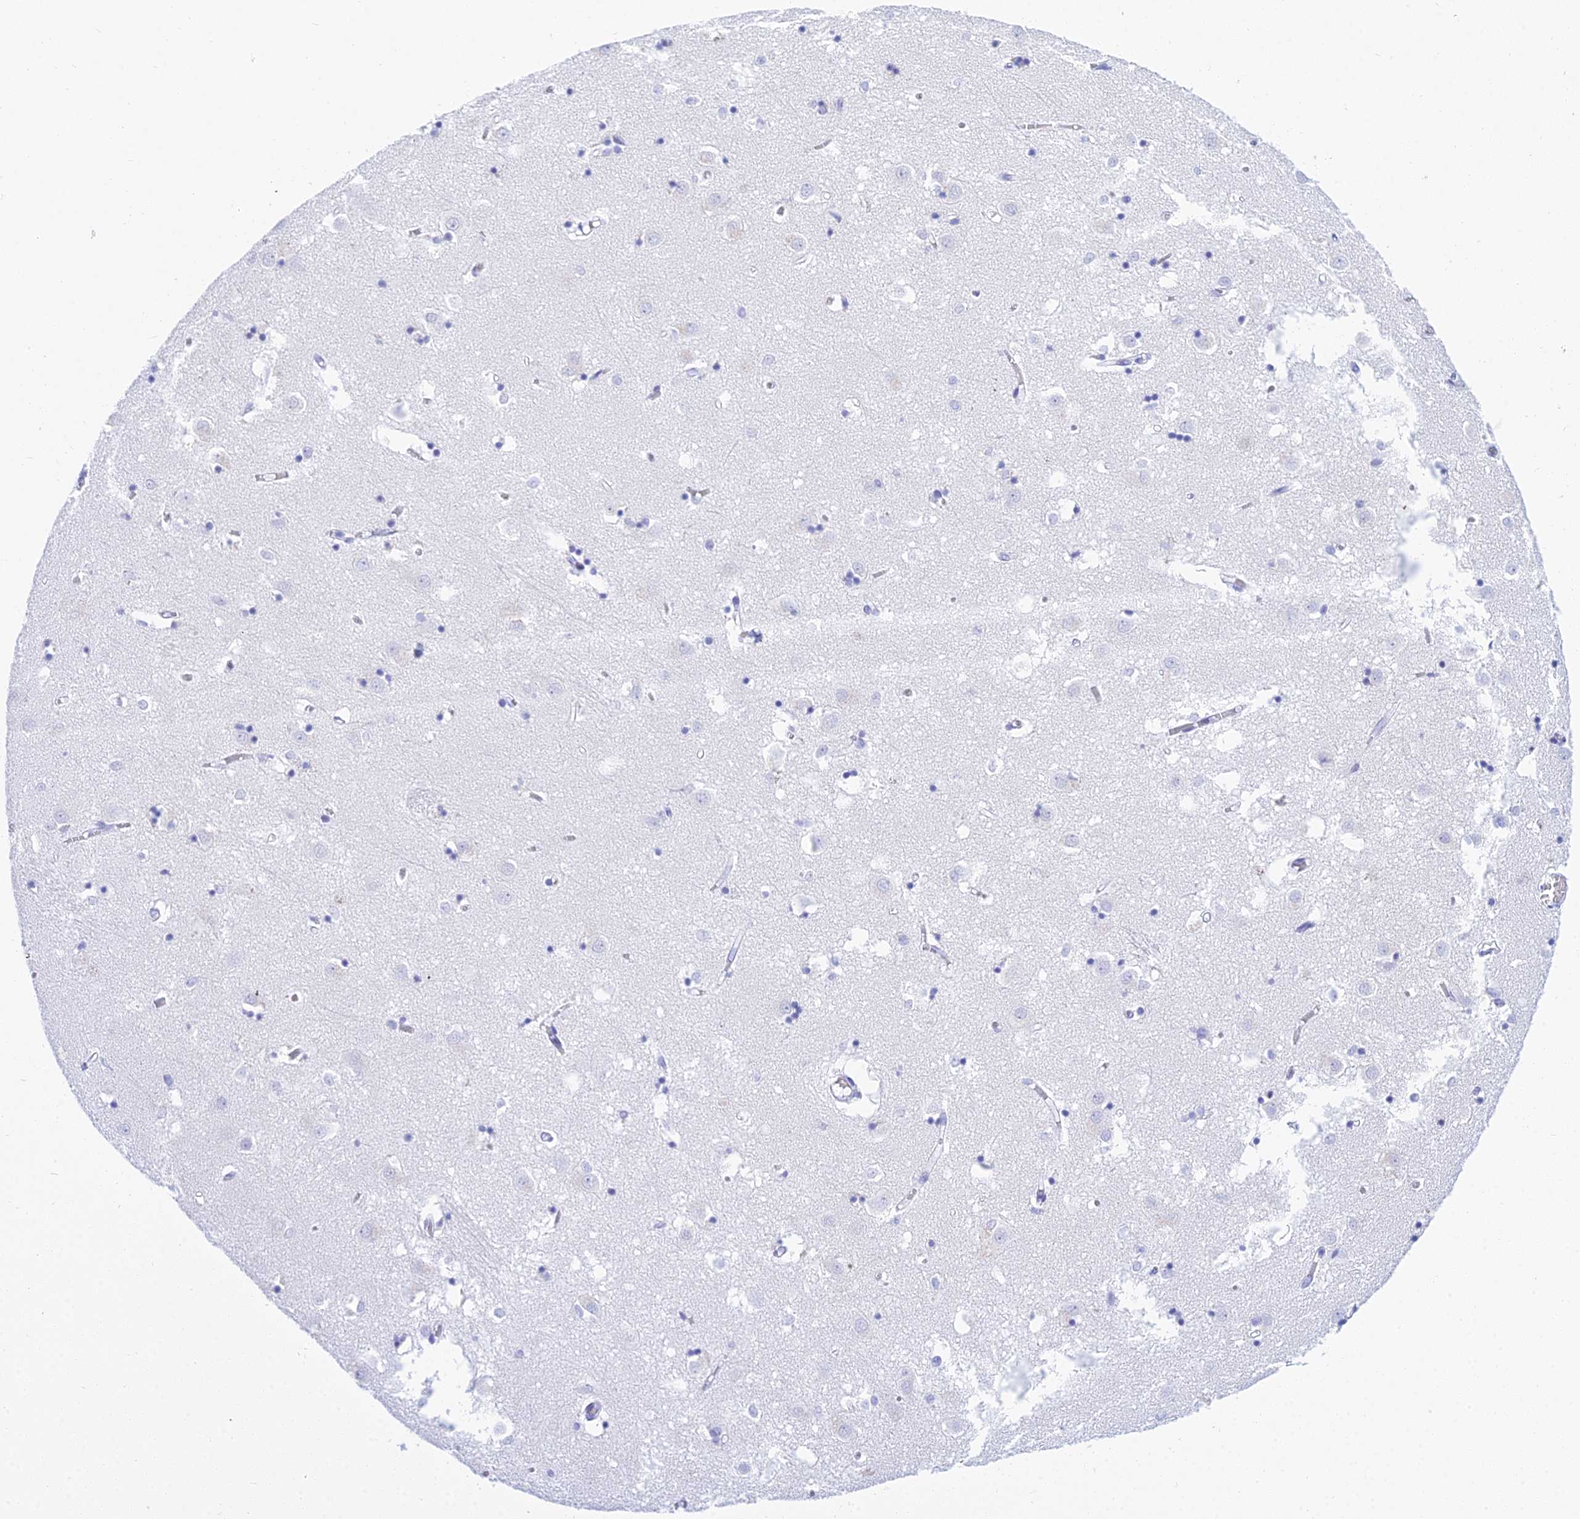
{"staining": {"intensity": "negative", "quantity": "none", "location": "none"}, "tissue": "caudate", "cell_type": "Glial cells", "image_type": "normal", "snomed": [{"axis": "morphology", "description": "Normal tissue, NOS"}, {"axis": "topography", "description": "Lateral ventricle wall"}], "caption": "High power microscopy image of an IHC micrograph of unremarkable caudate, revealing no significant positivity in glial cells.", "gene": "PATE4", "patient": {"sex": "male", "age": 70}}